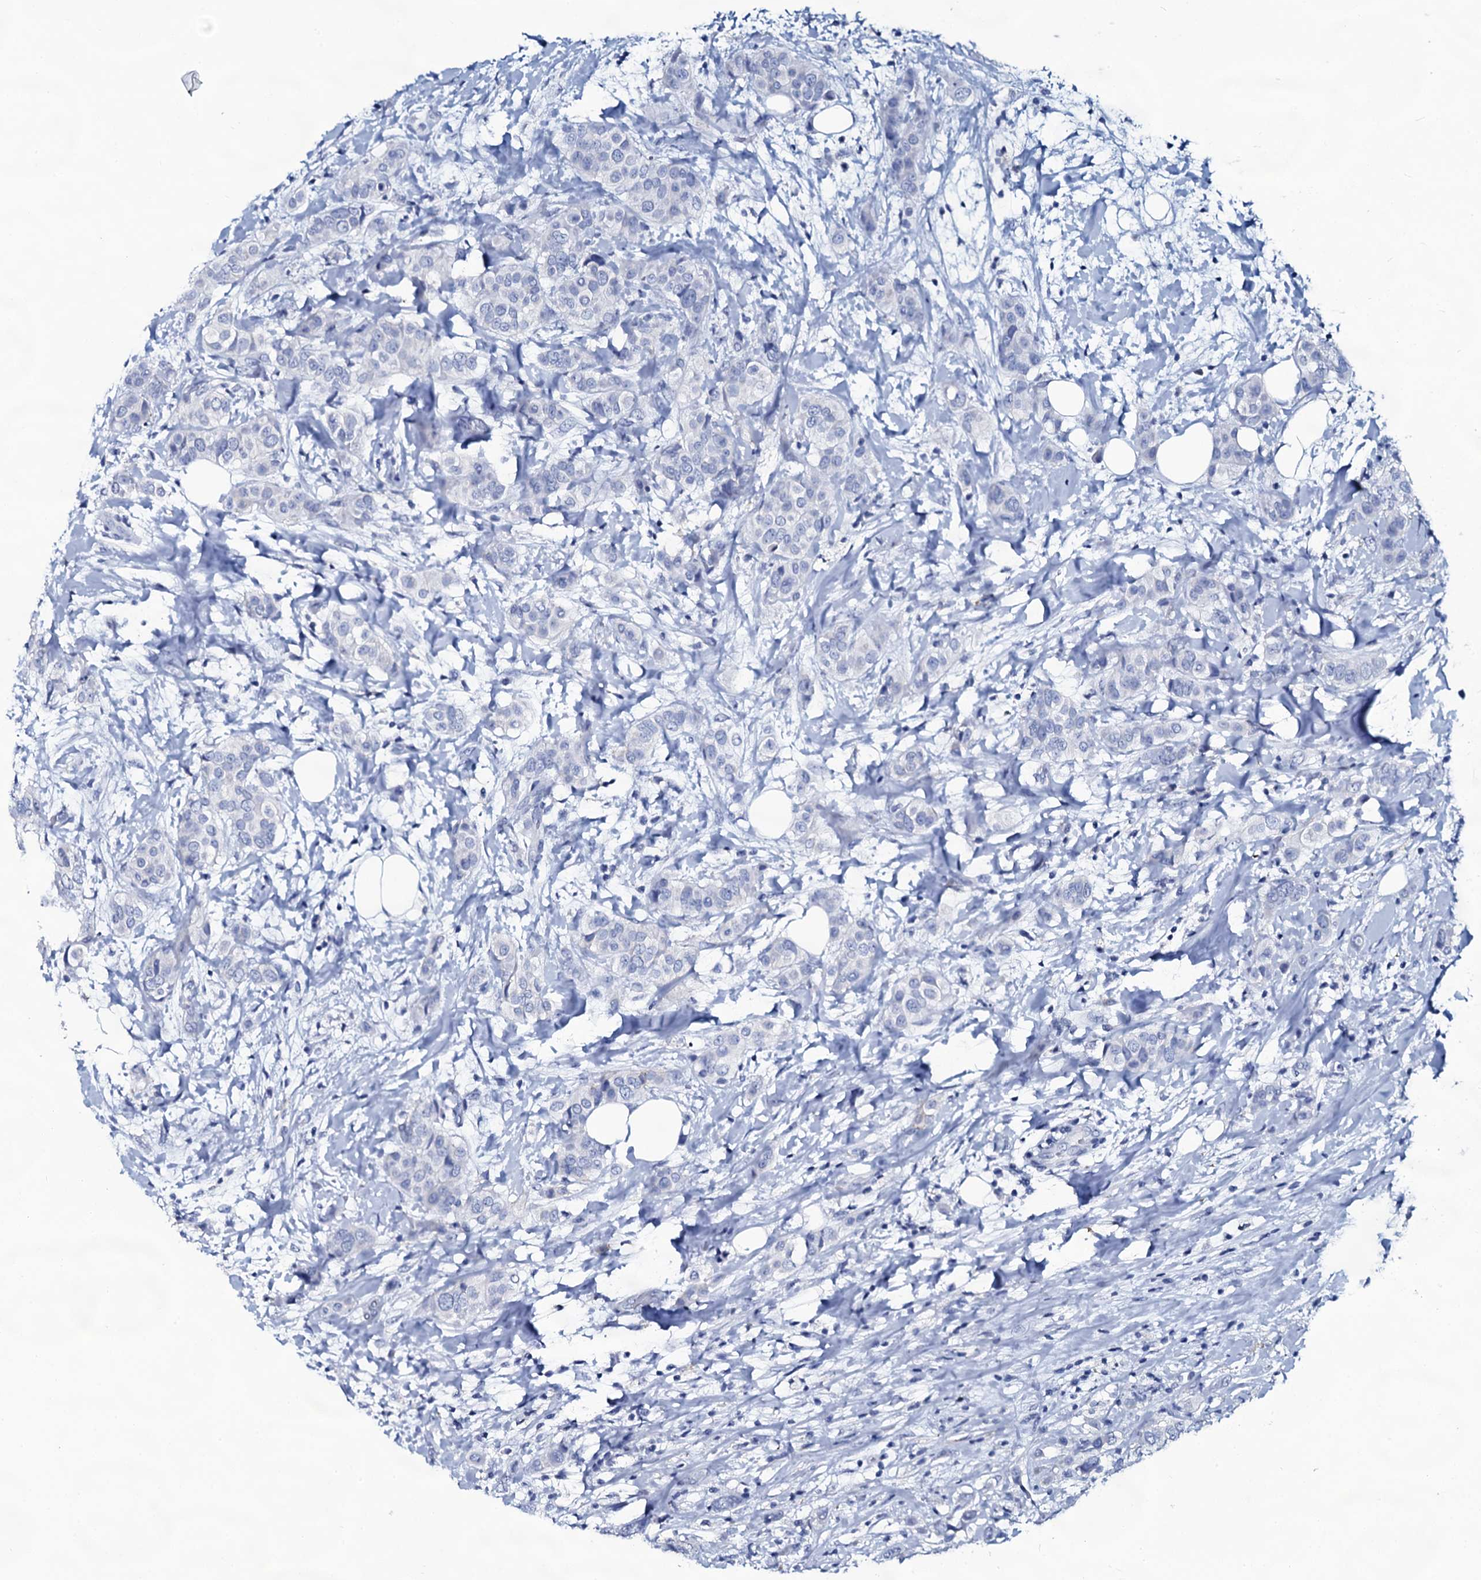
{"staining": {"intensity": "moderate", "quantity": "<25%", "location": "cytoplasmic/membranous"}, "tissue": "breast cancer", "cell_type": "Tumor cells", "image_type": "cancer", "snomed": [{"axis": "morphology", "description": "Lobular carcinoma"}, {"axis": "topography", "description": "Breast"}], "caption": "Human lobular carcinoma (breast) stained for a protein (brown) demonstrates moderate cytoplasmic/membranous positive positivity in approximately <25% of tumor cells.", "gene": "SLC4A7", "patient": {"sex": "female", "age": 51}}